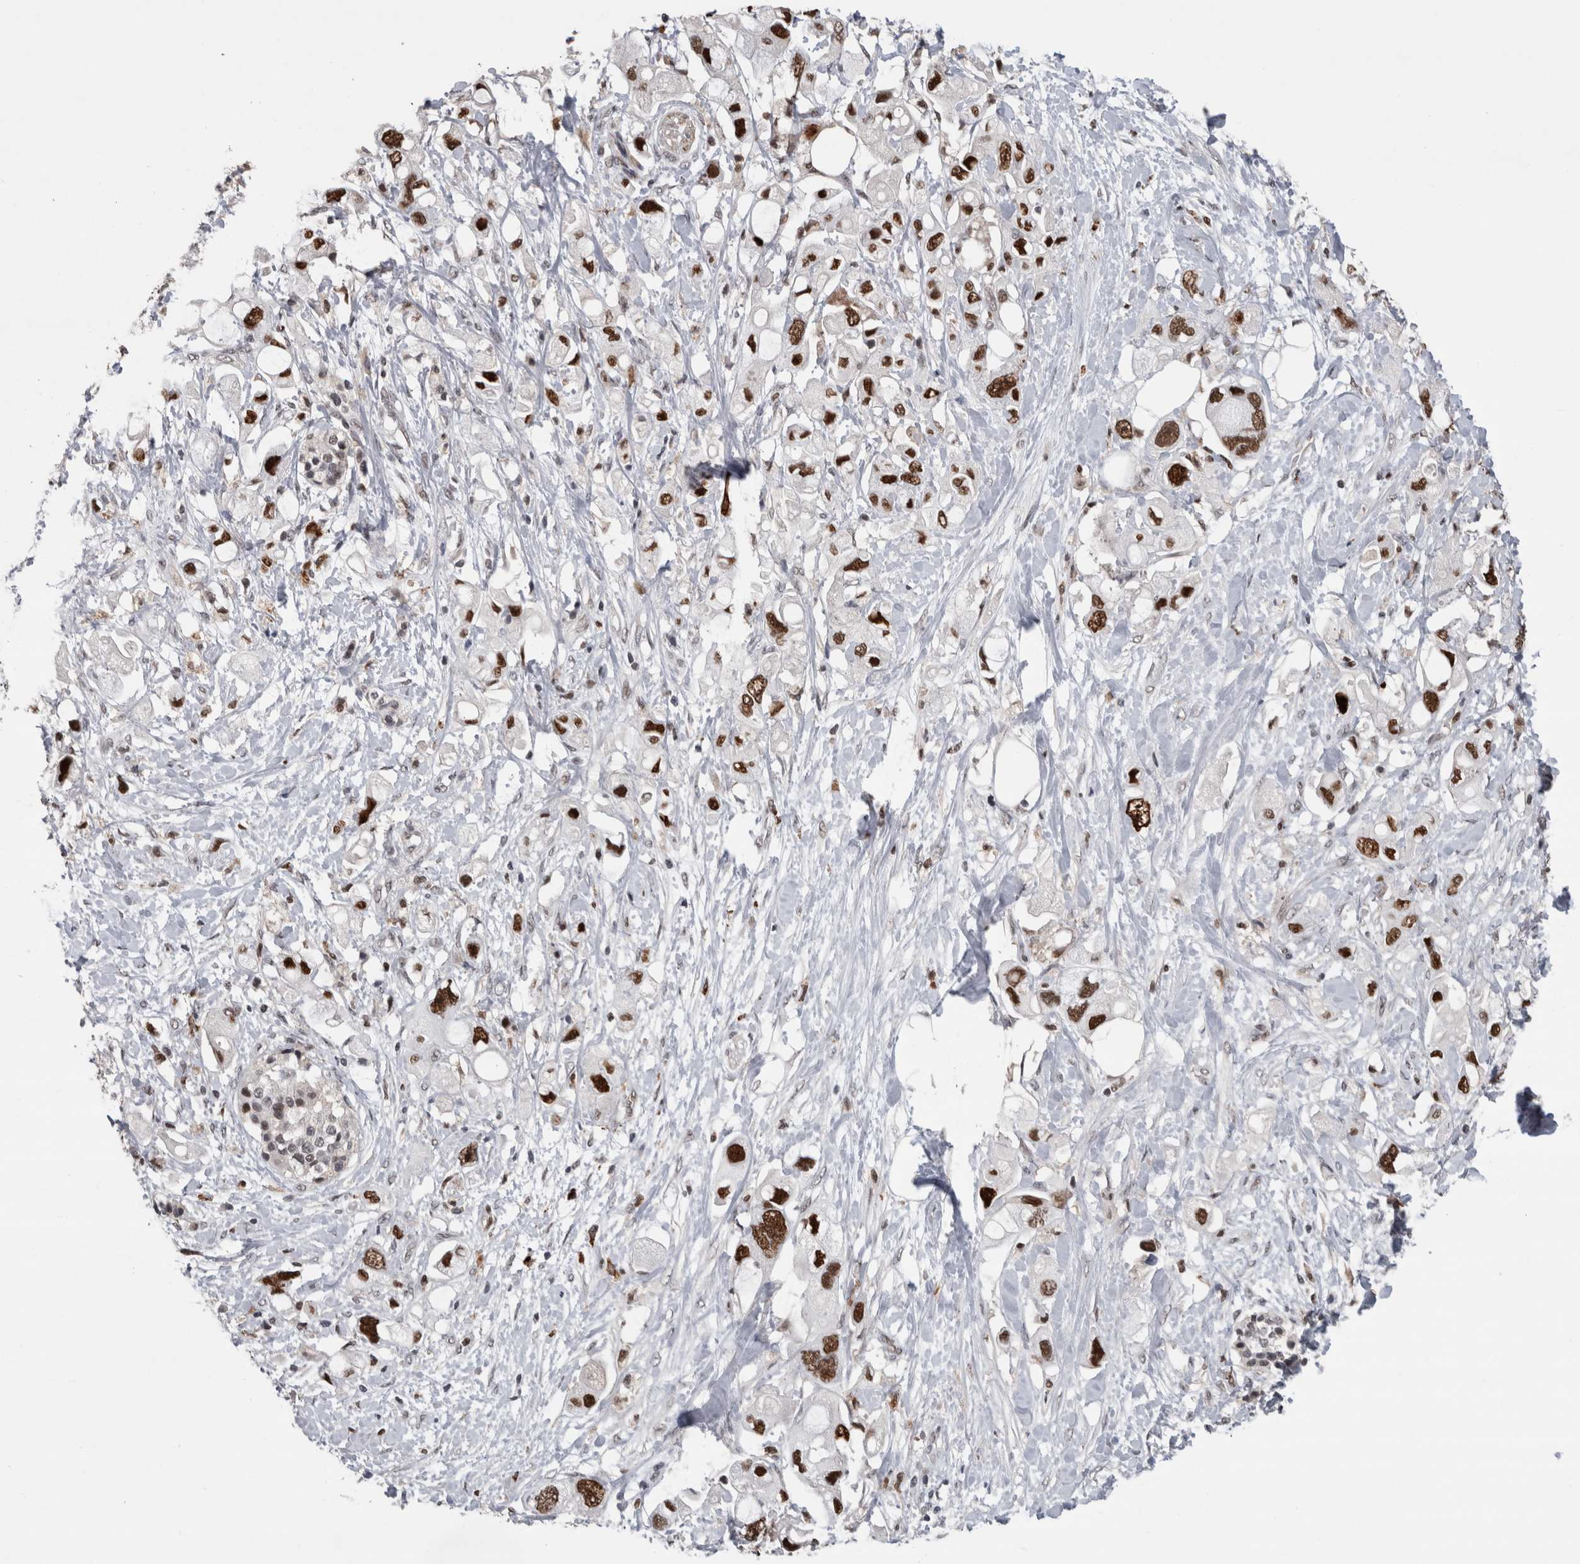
{"staining": {"intensity": "strong", "quantity": ">75%", "location": "nuclear"}, "tissue": "pancreatic cancer", "cell_type": "Tumor cells", "image_type": "cancer", "snomed": [{"axis": "morphology", "description": "Adenocarcinoma, NOS"}, {"axis": "topography", "description": "Pancreas"}], "caption": "Pancreatic adenocarcinoma stained with a brown dye demonstrates strong nuclear positive positivity in about >75% of tumor cells.", "gene": "POLD2", "patient": {"sex": "female", "age": 56}}